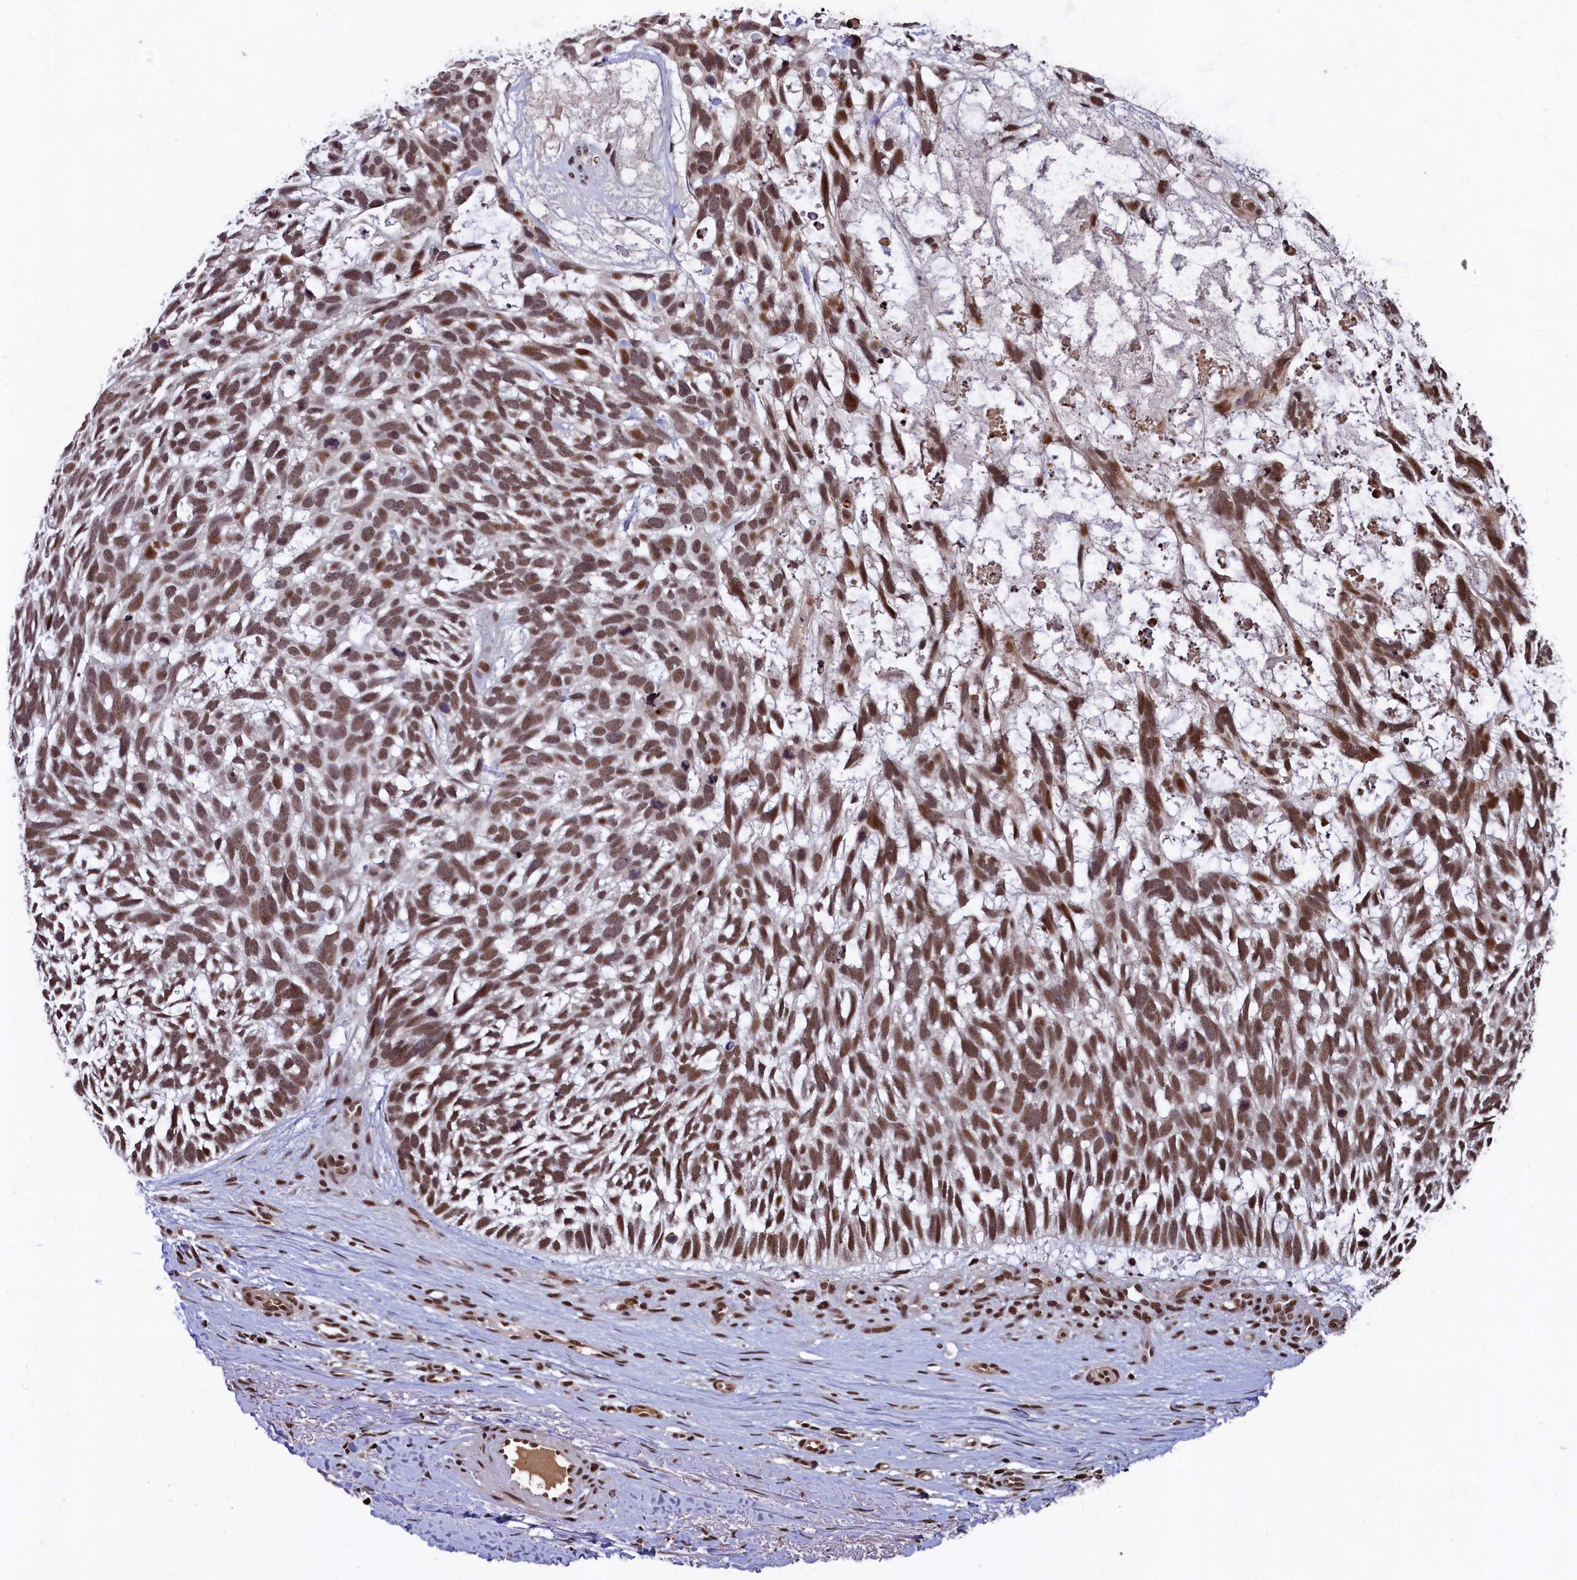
{"staining": {"intensity": "moderate", "quantity": ">75%", "location": "cytoplasmic/membranous,nuclear"}, "tissue": "skin cancer", "cell_type": "Tumor cells", "image_type": "cancer", "snomed": [{"axis": "morphology", "description": "Basal cell carcinoma"}, {"axis": "topography", "description": "Skin"}], "caption": "Immunohistochemical staining of skin cancer demonstrates medium levels of moderate cytoplasmic/membranous and nuclear positivity in about >75% of tumor cells. Nuclei are stained in blue.", "gene": "FAM217B", "patient": {"sex": "male", "age": 88}}